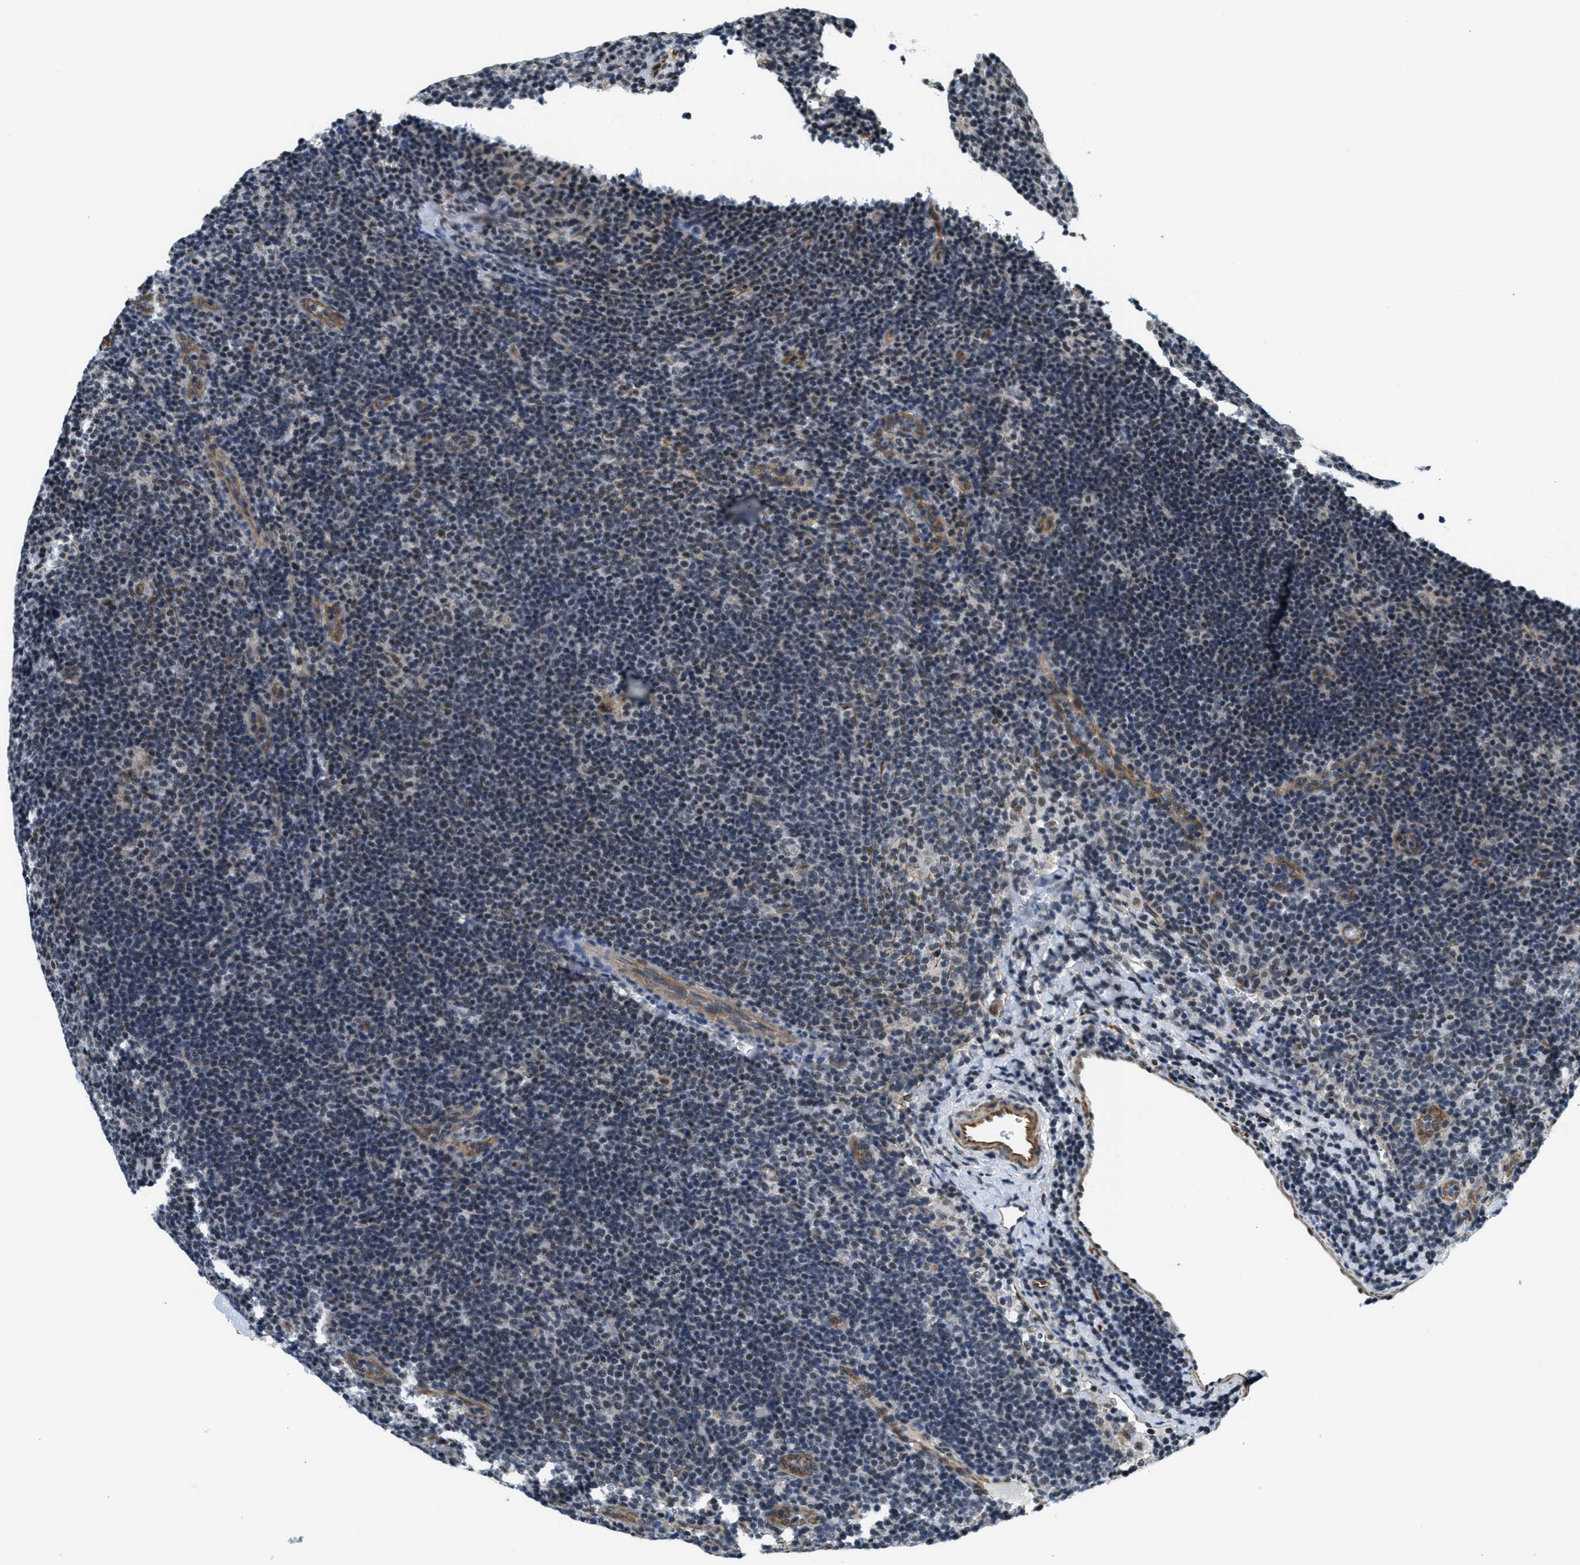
{"staining": {"intensity": "weak", "quantity": ">75%", "location": "nuclear"}, "tissue": "lymphoma", "cell_type": "Tumor cells", "image_type": "cancer", "snomed": [{"axis": "morphology", "description": "Hodgkin's disease, NOS"}, {"axis": "topography", "description": "Lymph node"}], "caption": "Lymphoma stained with a brown dye shows weak nuclear positive positivity in about >75% of tumor cells.", "gene": "CFAP36", "patient": {"sex": "female", "age": 57}}